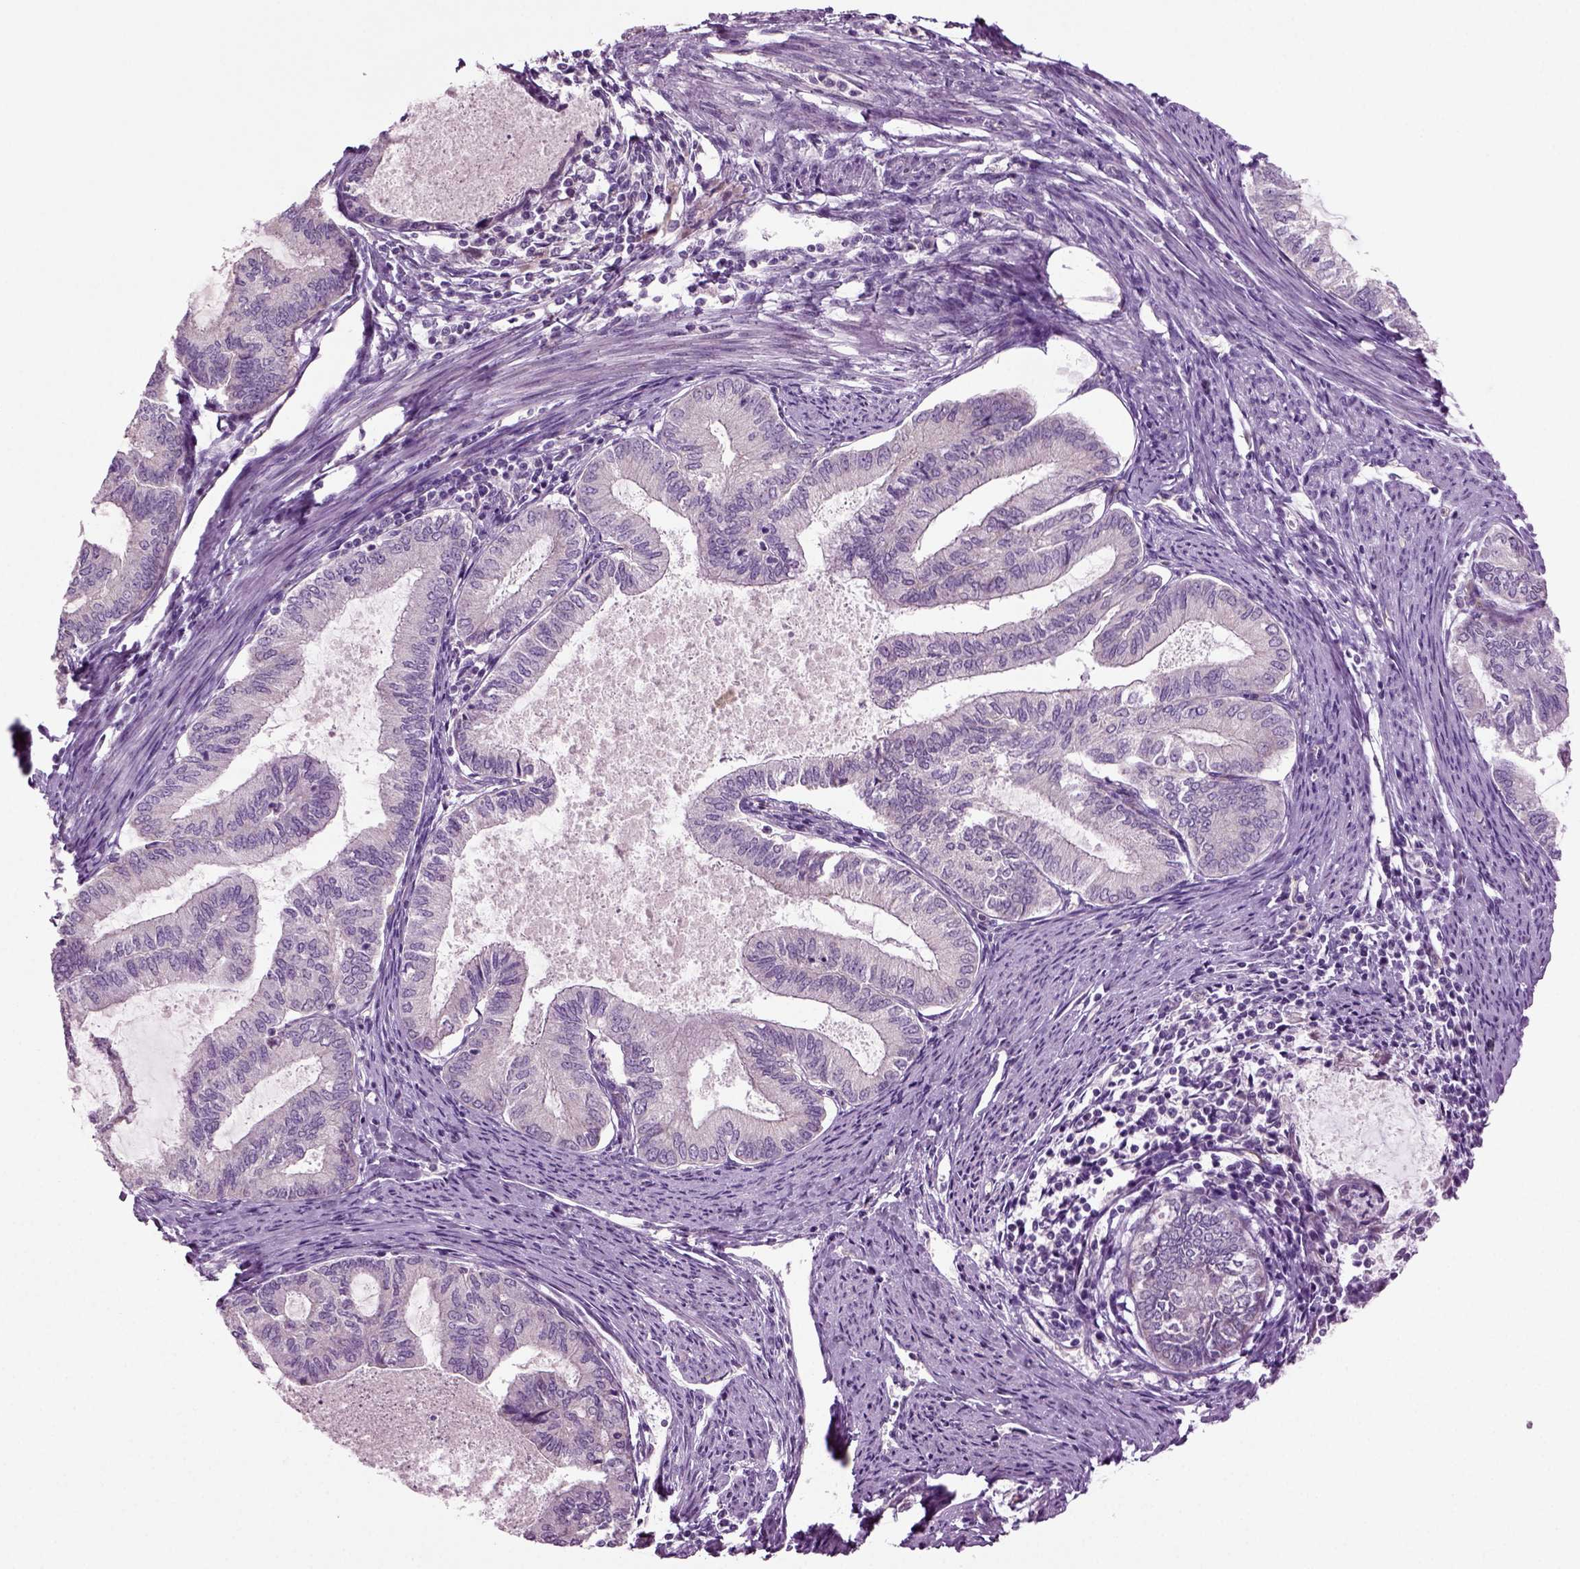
{"staining": {"intensity": "negative", "quantity": "none", "location": "none"}, "tissue": "endometrial cancer", "cell_type": "Tumor cells", "image_type": "cancer", "snomed": [{"axis": "morphology", "description": "Adenocarcinoma, NOS"}, {"axis": "topography", "description": "Endometrium"}], "caption": "This is an immunohistochemistry micrograph of adenocarcinoma (endometrial). There is no staining in tumor cells.", "gene": "COL9A2", "patient": {"sex": "female", "age": 86}}